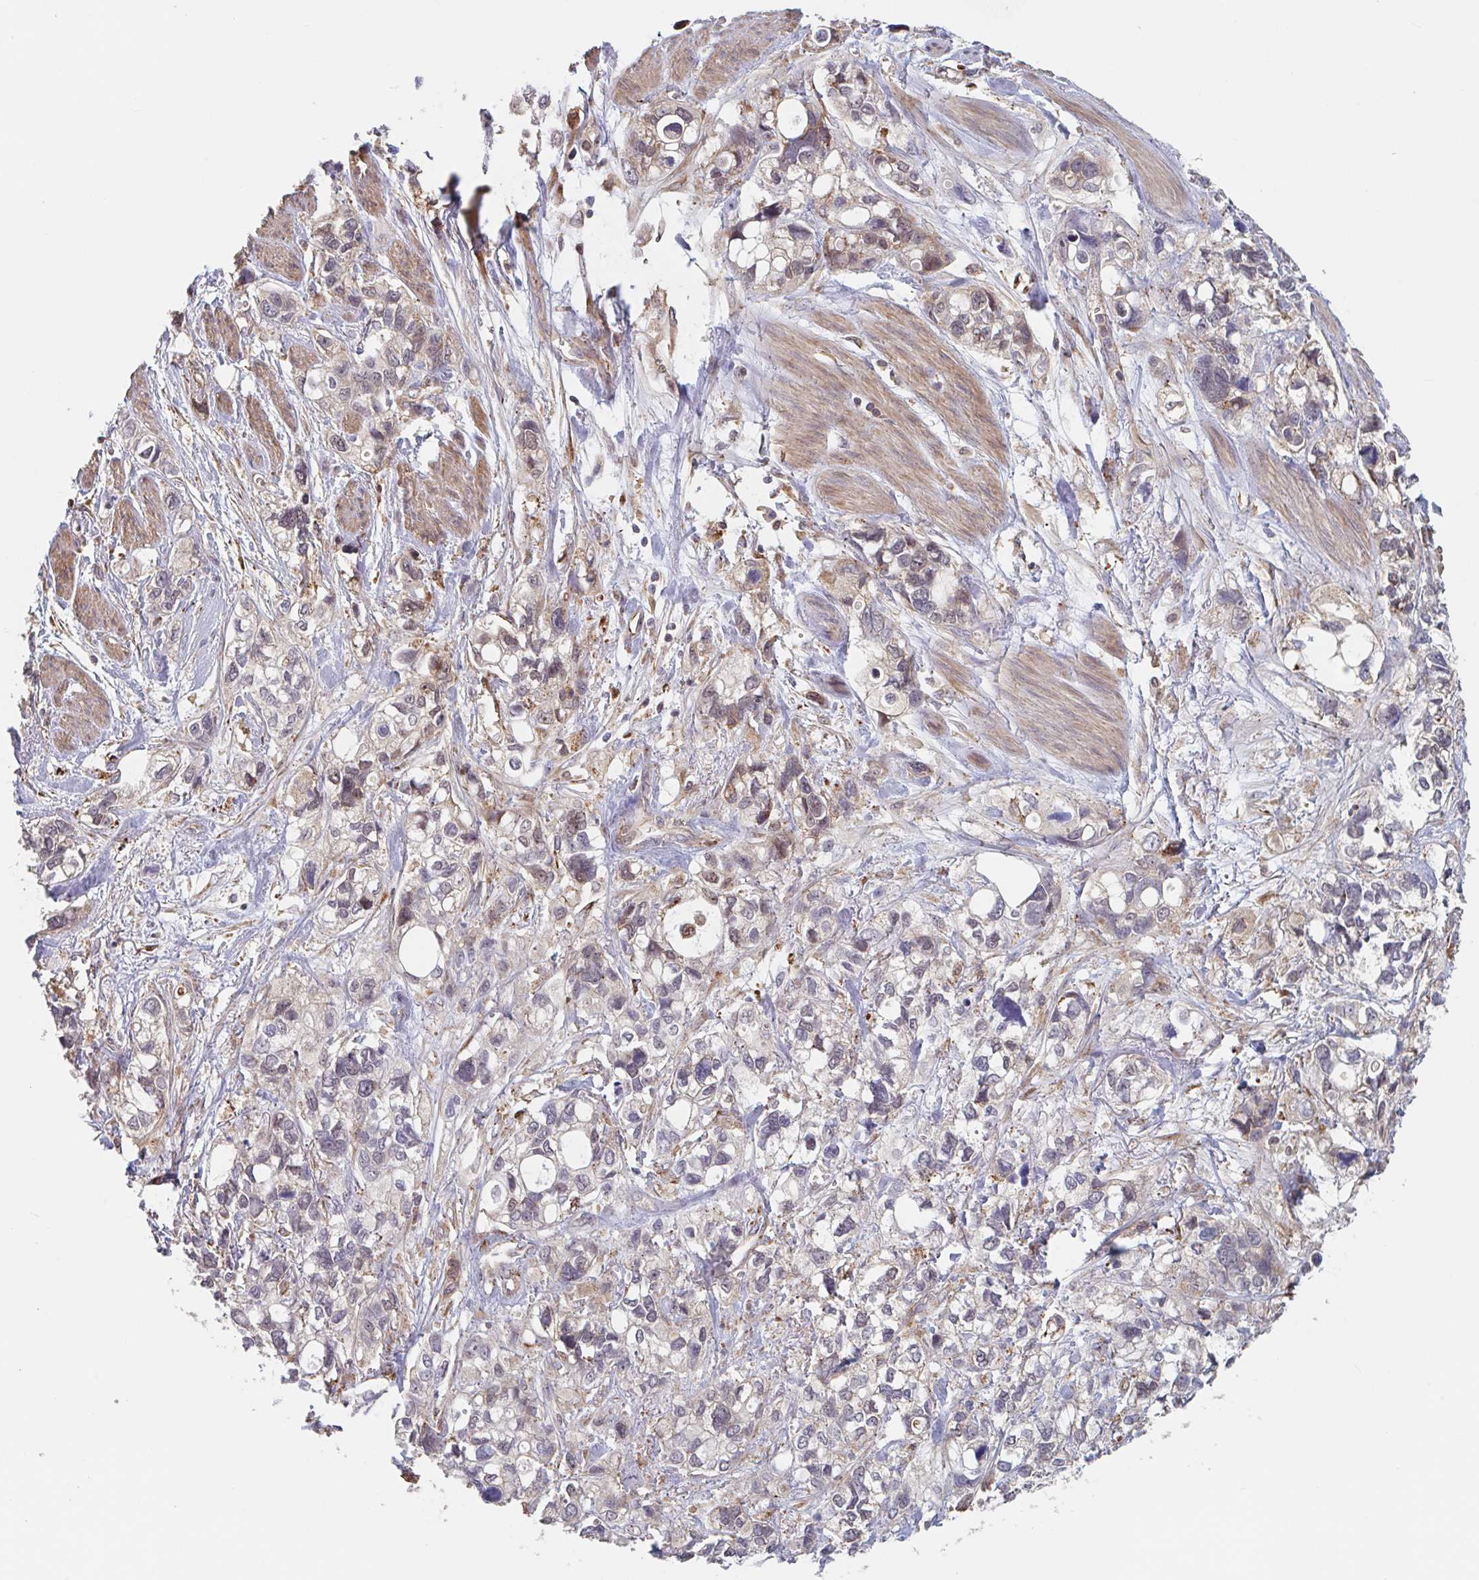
{"staining": {"intensity": "weak", "quantity": "<25%", "location": "nuclear"}, "tissue": "stomach cancer", "cell_type": "Tumor cells", "image_type": "cancer", "snomed": [{"axis": "morphology", "description": "Adenocarcinoma, NOS"}, {"axis": "topography", "description": "Stomach, upper"}], "caption": "A high-resolution histopathology image shows immunohistochemistry staining of stomach cancer, which exhibits no significant staining in tumor cells.", "gene": "NUB1", "patient": {"sex": "female", "age": 81}}